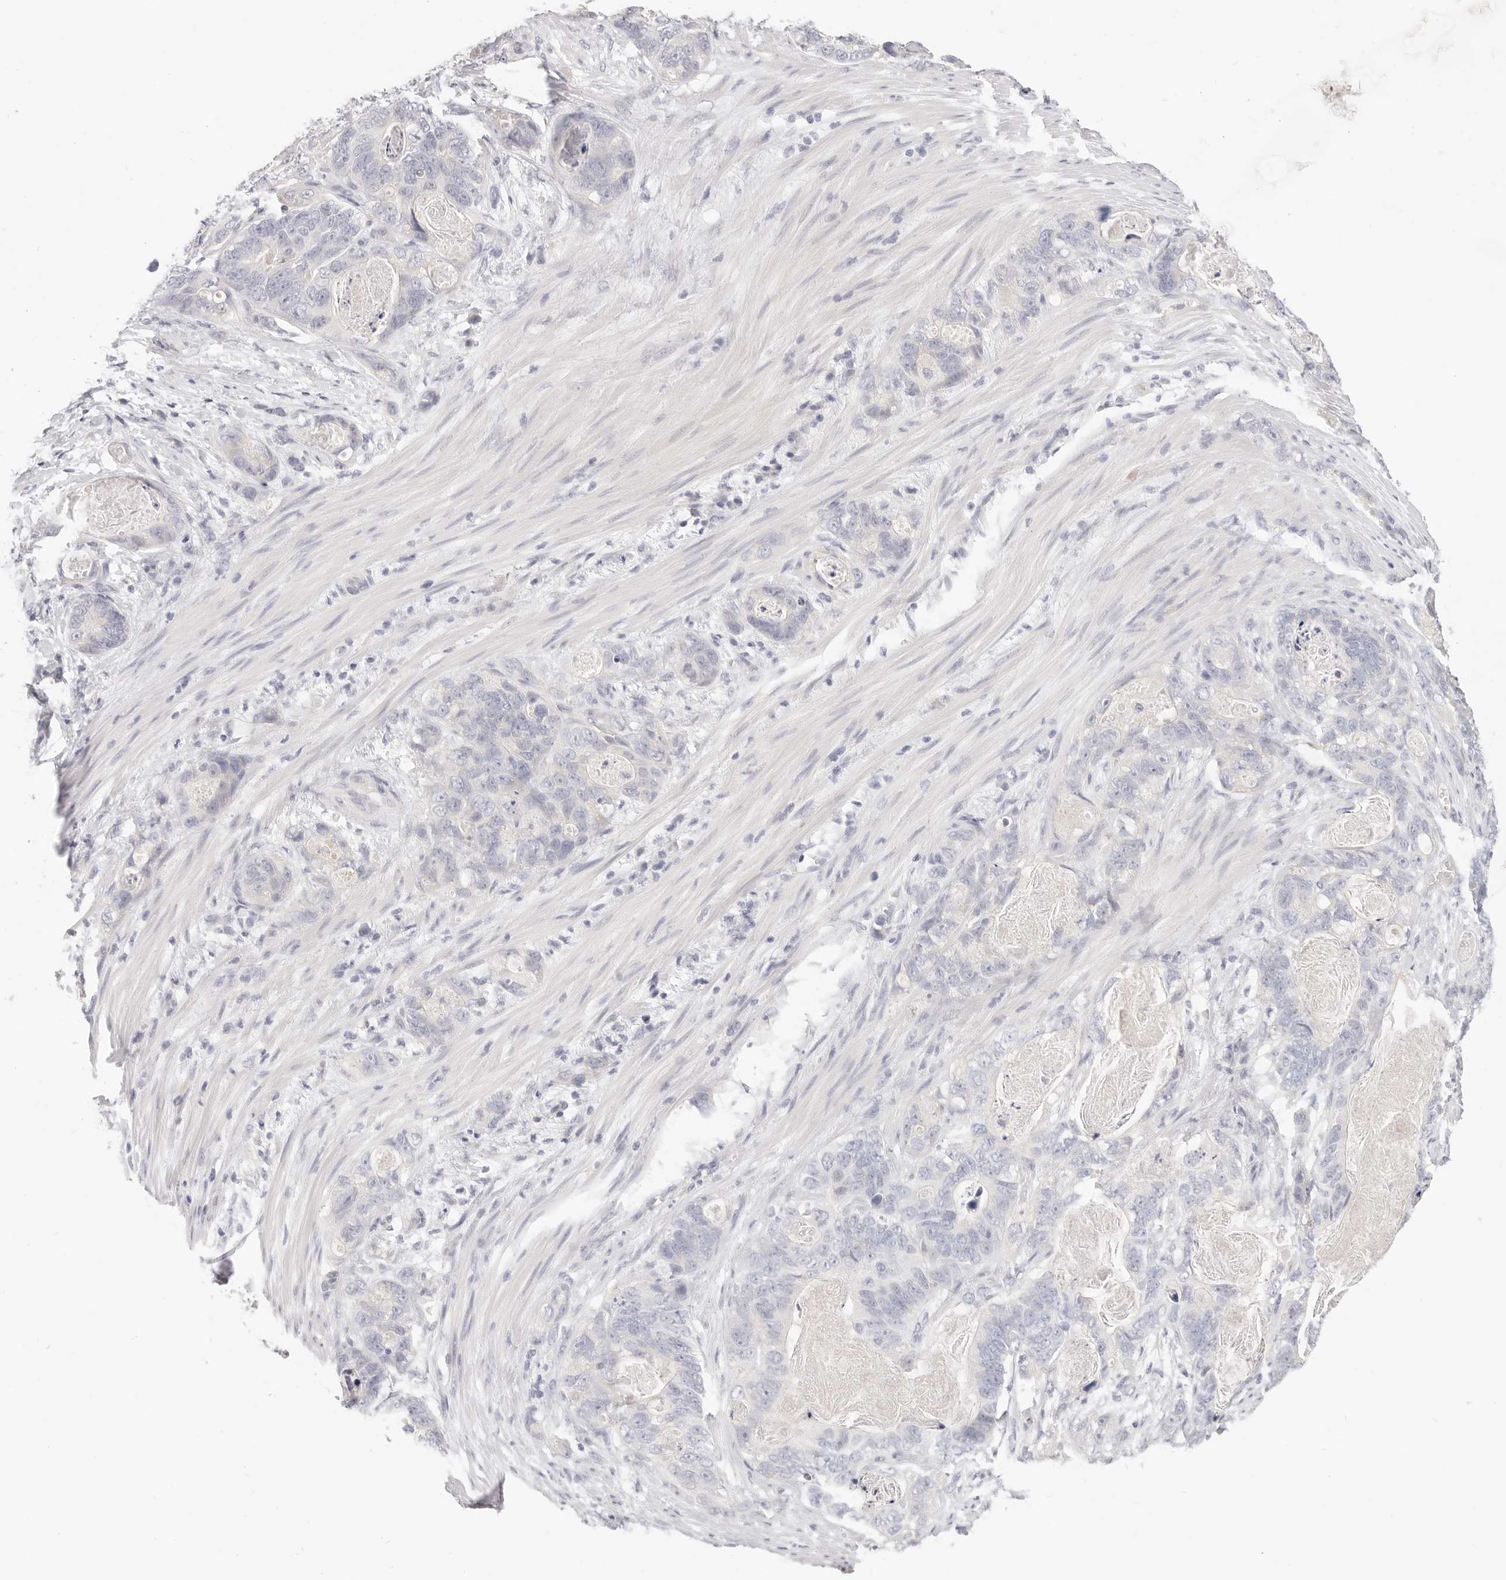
{"staining": {"intensity": "negative", "quantity": "none", "location": "none"}, "tissue": "stomach cancer", "cell_type": "Tumor cells", "image_type": "cancer", "snomed": [{"axis": "morphology", "description": "Normal tissue, NOS"}, {"axis": "morphology", "description": "Adenocarcinoma, NOS"}, {"axis": "topography", "description": "Stomach"}], "caption": "This is a image of IHC staining of stomach cancer (adenocarcinoma), which shows no positivity in tumor cells.", "gene": "ASCL1", "patient": {"sex": "female", "age": 89}}